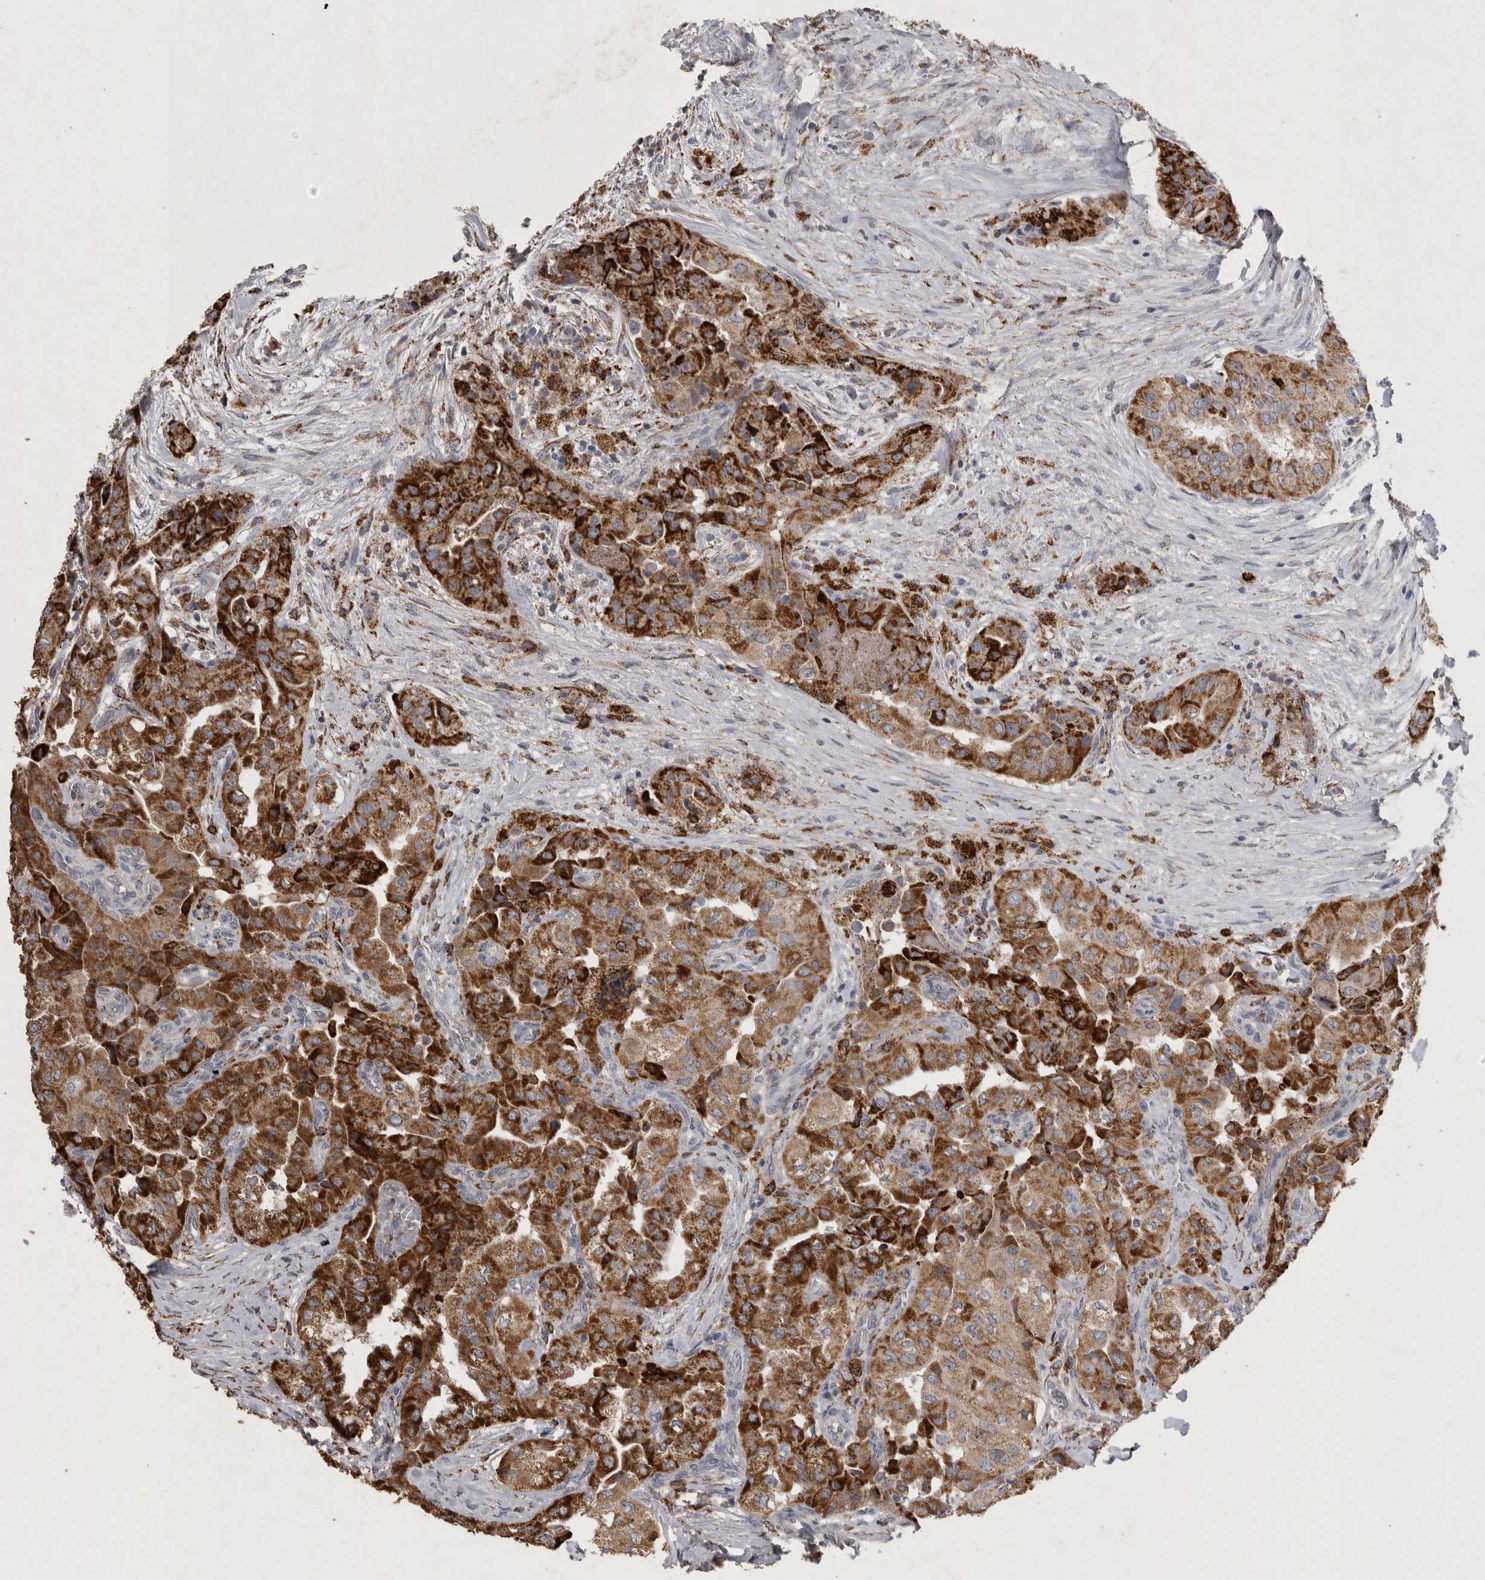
{"staining": {"intensity": "strong", "quantity": ">75%", "location": "cytoplasmic/membranous"}, "tissue": "thyroid cancer", "cell_type": "Tumor cells", "image_type": "cancer", "snomed": [{"axis": "morphology", "description": "Papillary adenocarcinoma, NOS"}, {"axis": "topography", "description": "Thyroid gland"}], "caption": "Thyroid cancer stained for a protein (brown) demonstrates strong cytoplasmic/membranous positive staining in about >75% of tumor cells.", "gene": "DKK3", "patient": {"sex": "female", "age": 59}}